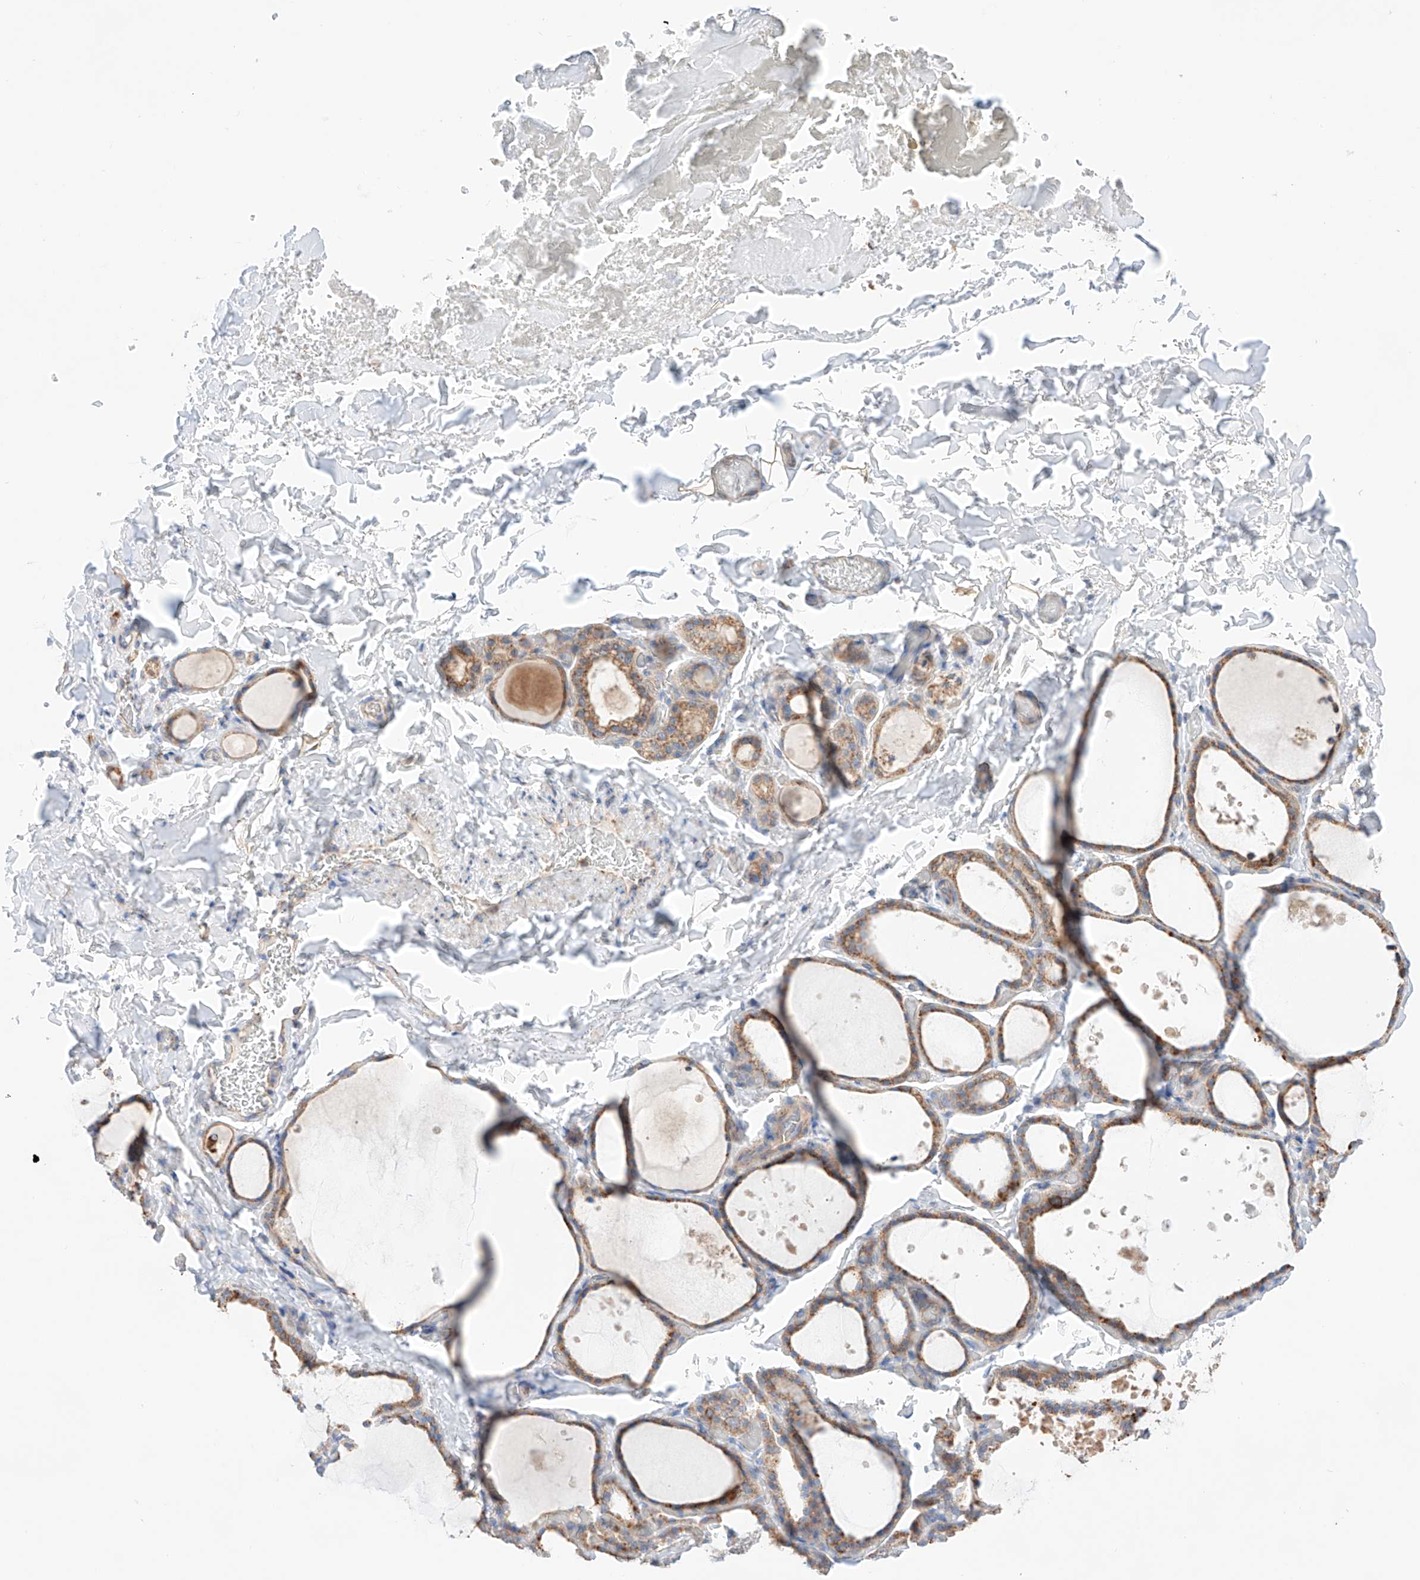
{"staining": {"intensity": "moderate", "quantity": ">75%", "location": "cytoplasmic/membranous"}, "tissue": "thyroid gland", "cell_type": "Glandular cells", "image_type": "normal", "snomed": [{"axis": "morphology", "description": "Normal tissue, NOS"}, {"axis": "topography", "description": "Thyroid gland"}], "caption": "Brown immunohistochemical staining in normal thyroid gland reveals moderate cytoplasmic/membranous expression in approximately >75% of glandular cells. (IHC, brightfield microscopy, high magnification).", "gene": "KTI12", "patient": {"sex": "female", "age": 44}}